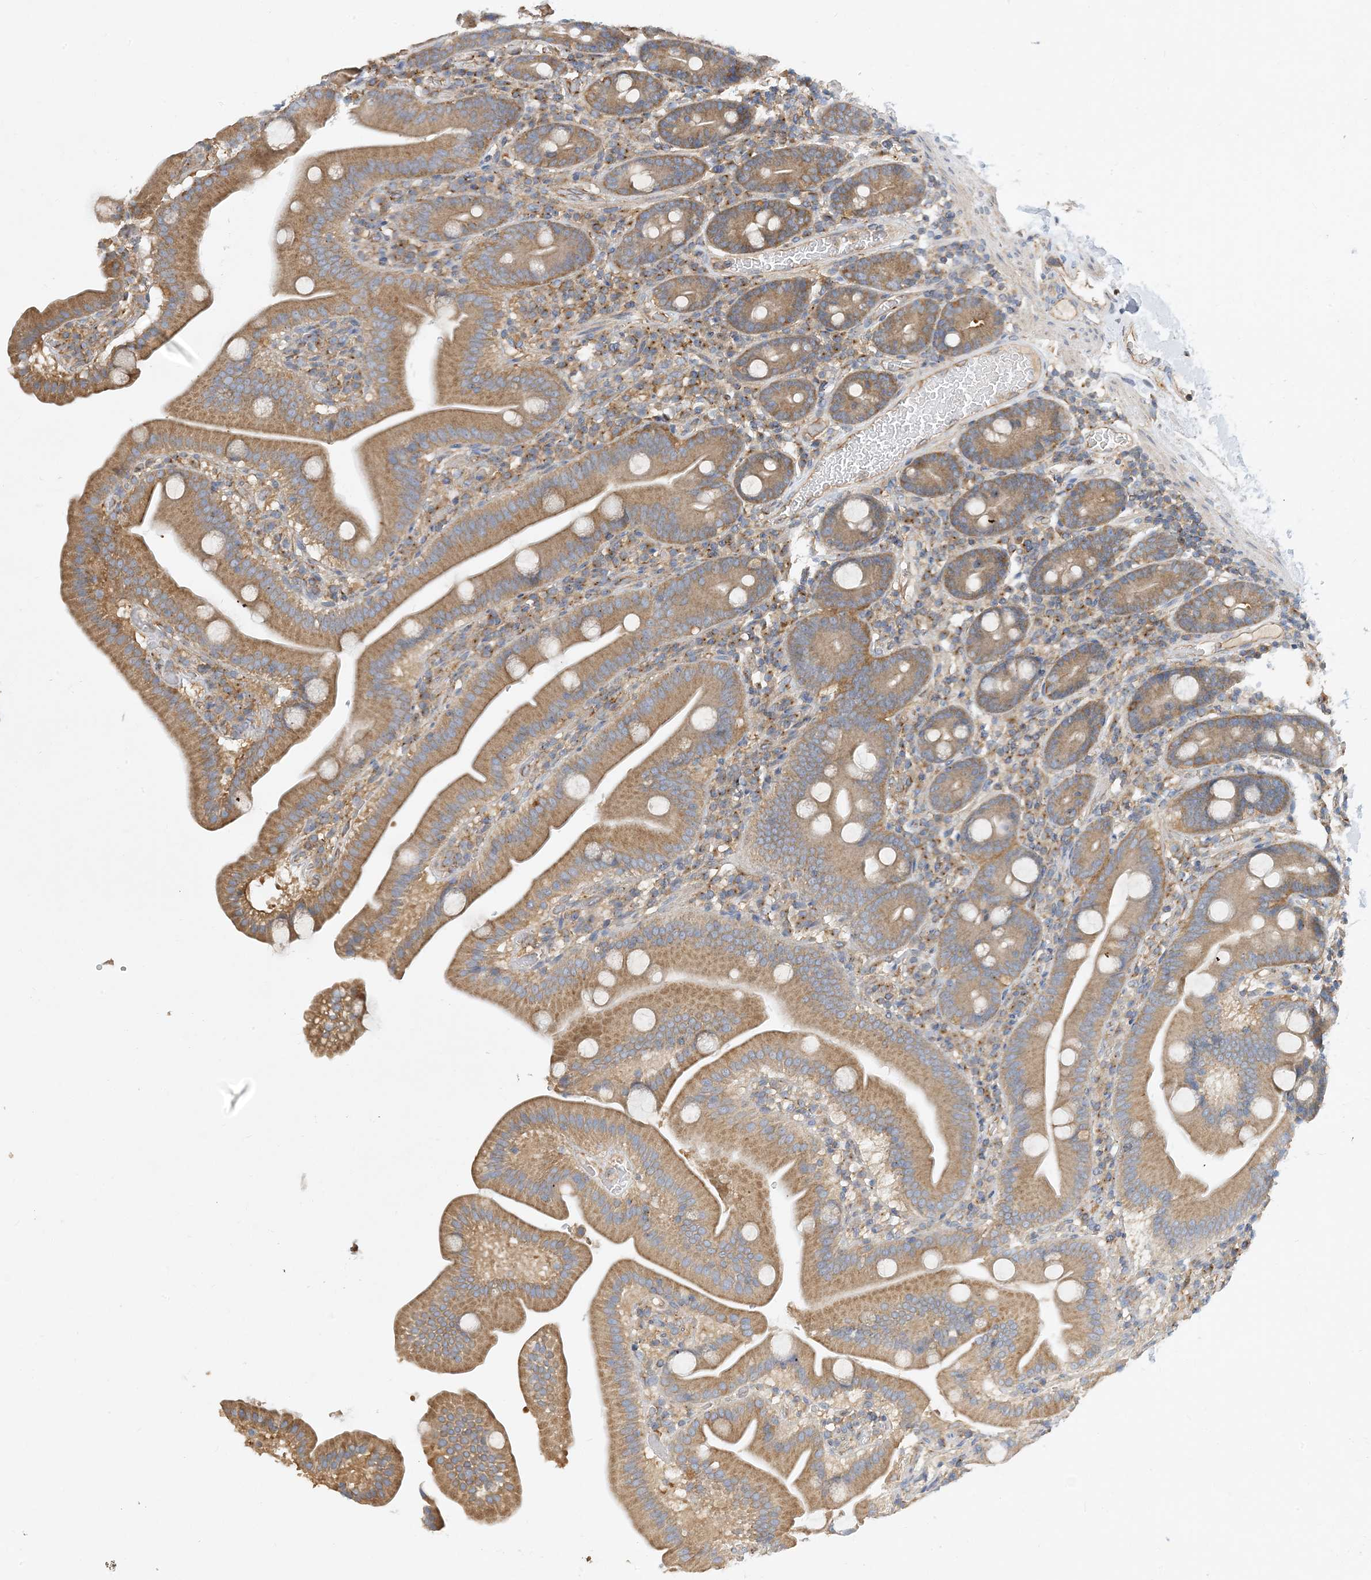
{"staining": {"intensity": "moderate", "quantity": ">75%", "location": "cytoplasmic/membranous"}, "tissue": "duodenum", "cell_type": "Glandular cells", "image_type": "normal", "snomed": [{"axis": "morphology", "description": "Normal tissue, NOS"}, {"axis": "topography", "description": "Duodenum"}], "caption": "This image shows IHC staining of benign duodenum, with medium moderate cytoplasmic/membranous expression in about >75% of glandular cells.", "gene": "SIDT1", "patient": {"sex": "male", "age": 55}}